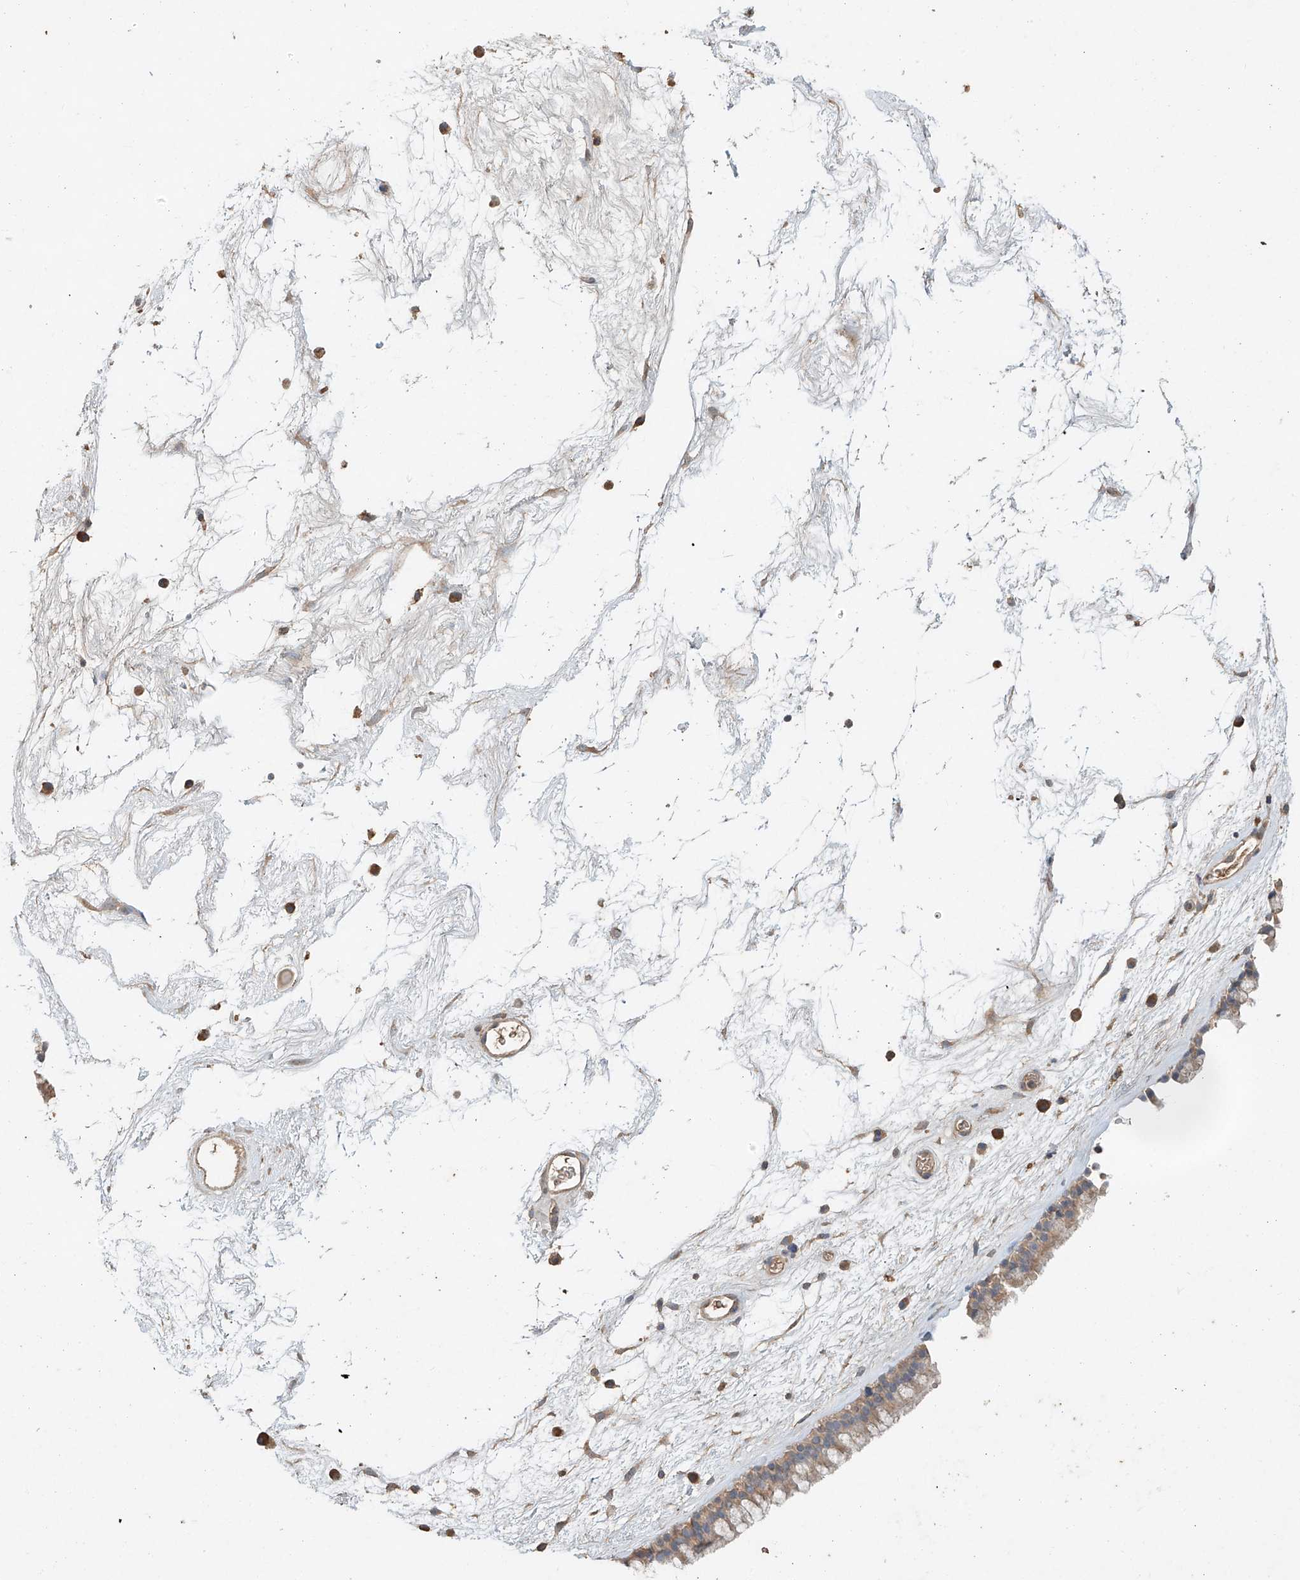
{"staining": {"intensity": "weak", "quantity": ">75%", "location": "cytoplasmic/membranous"}, "tissue": "nasopharynx", "cell_type": "Respiratory epithelial cells", "image_type": "normal", "snomed": [{"axis": "morphology", "description": "Normal tissue, NOS"}, {"axis": "morphology", "description": "Inflammation, NOS"}, {"axis": "topography", "description": "Nasopharynx"}], "caption": "Immunohistochemical staining of unremarkable human nasopharynx exhibits low levels of weak cytoplasmic/membranous expression in about >75% of respiratory epithelial cells.", "gene": "GNB1L", "patient": {"sex": "male", "age": 48}}